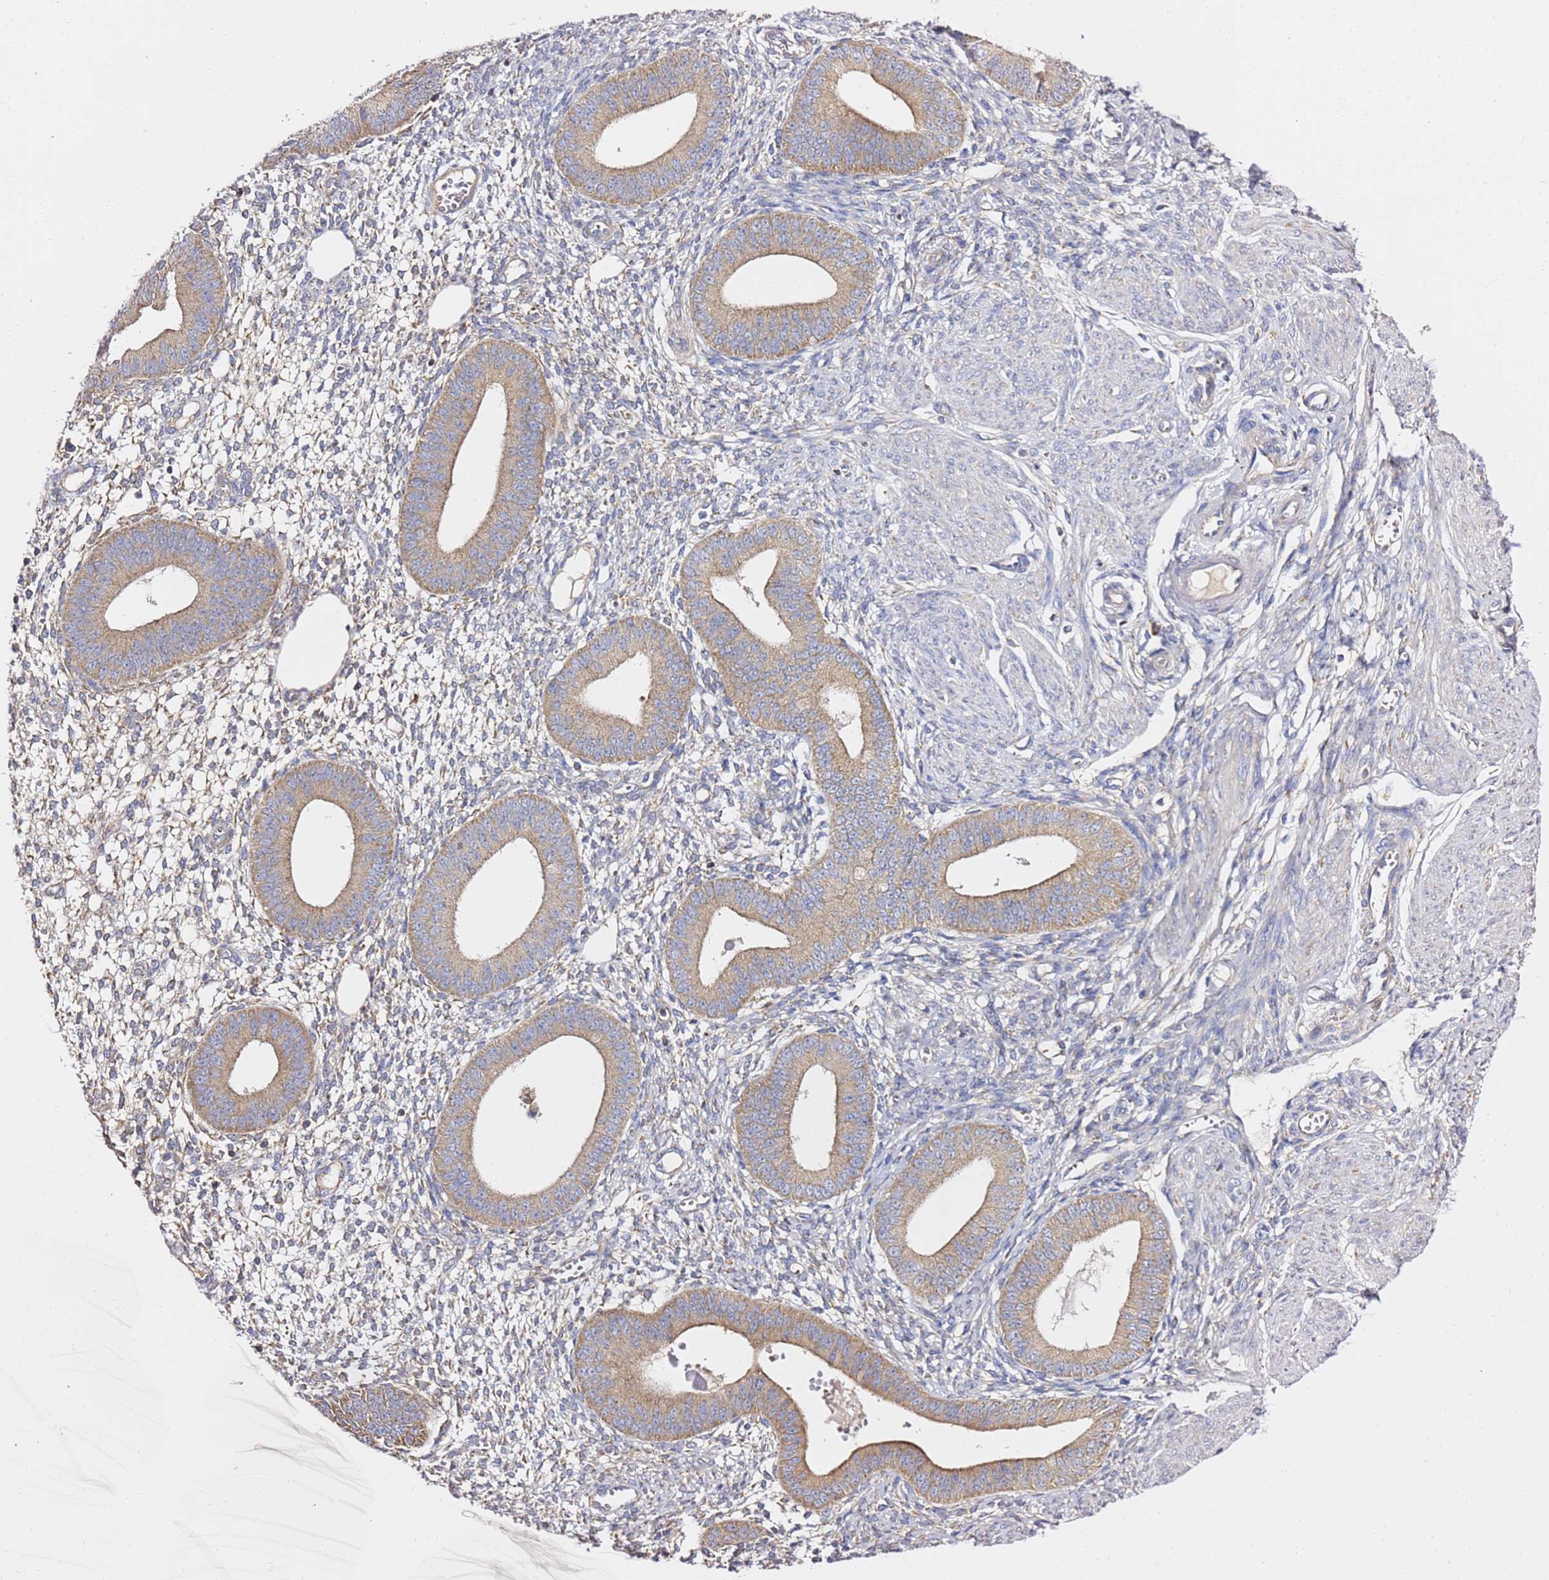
{"staining": {"intensity": "weak", "quantity": "25%-75%", "location": "cytoplasmic/membranous"}, "tissue": "endometrium", "cell_type": "Cells in endometrial stroma", "image_type": "normal", "snomed": [{"axis": "morphology", "description": "Normal tissue, NOS"}, {"axis": "topography", "description": "Endometrium"}], "caption": "This micrograph displays IHC staining of unremarkable human endometrium, with low weak cytoplasmic/membranous expression in approximately 25%-75% of cells in endometrial stroma.", "gene": "C19orf12", "patient": {"sex": "female", "age": 49}}